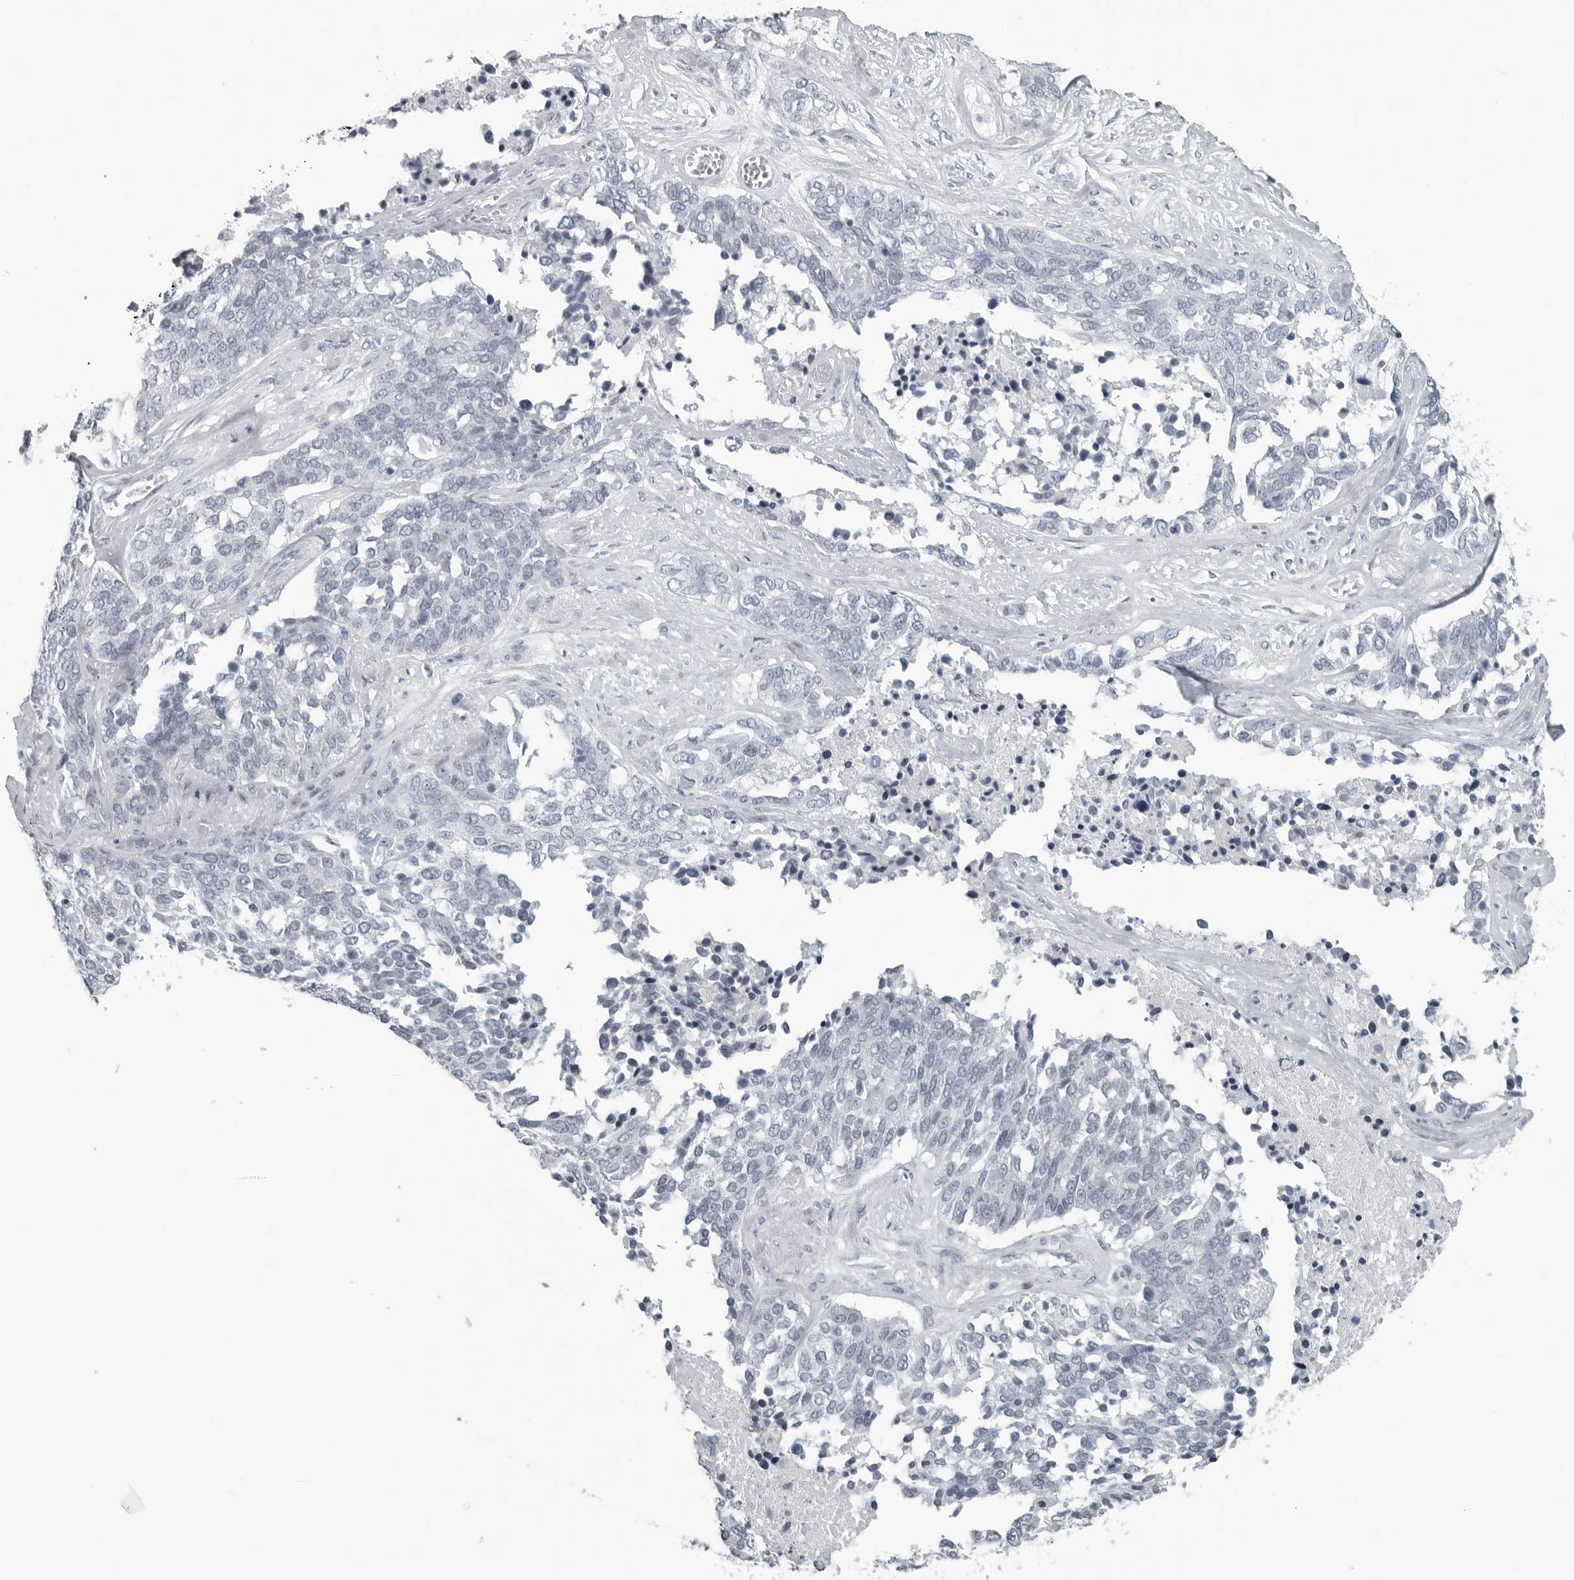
{"staining": {"intensity": "negative", "quantity": "none", "location": "none"}, "tissue": "ovarian cancer", "cell_type": "Tumor cells", "image_type": "cancer", "snomed": [{"axis": "morphology", "description": "Cystadenocarcinoma, serous, NOS"}, {"axis": "topography", "description": "Ovary"}], "caption": "This micrograph is of ovarian cancer (serous cystadenocarcinoma) stained with immunohistochemistry (IHC) to label a protein in brown with the nuclei are counter-stained blue. There is no positivity in tumor cells.", "gene": "OPLAH", "patient": {"sex": "female", "age": 44}}